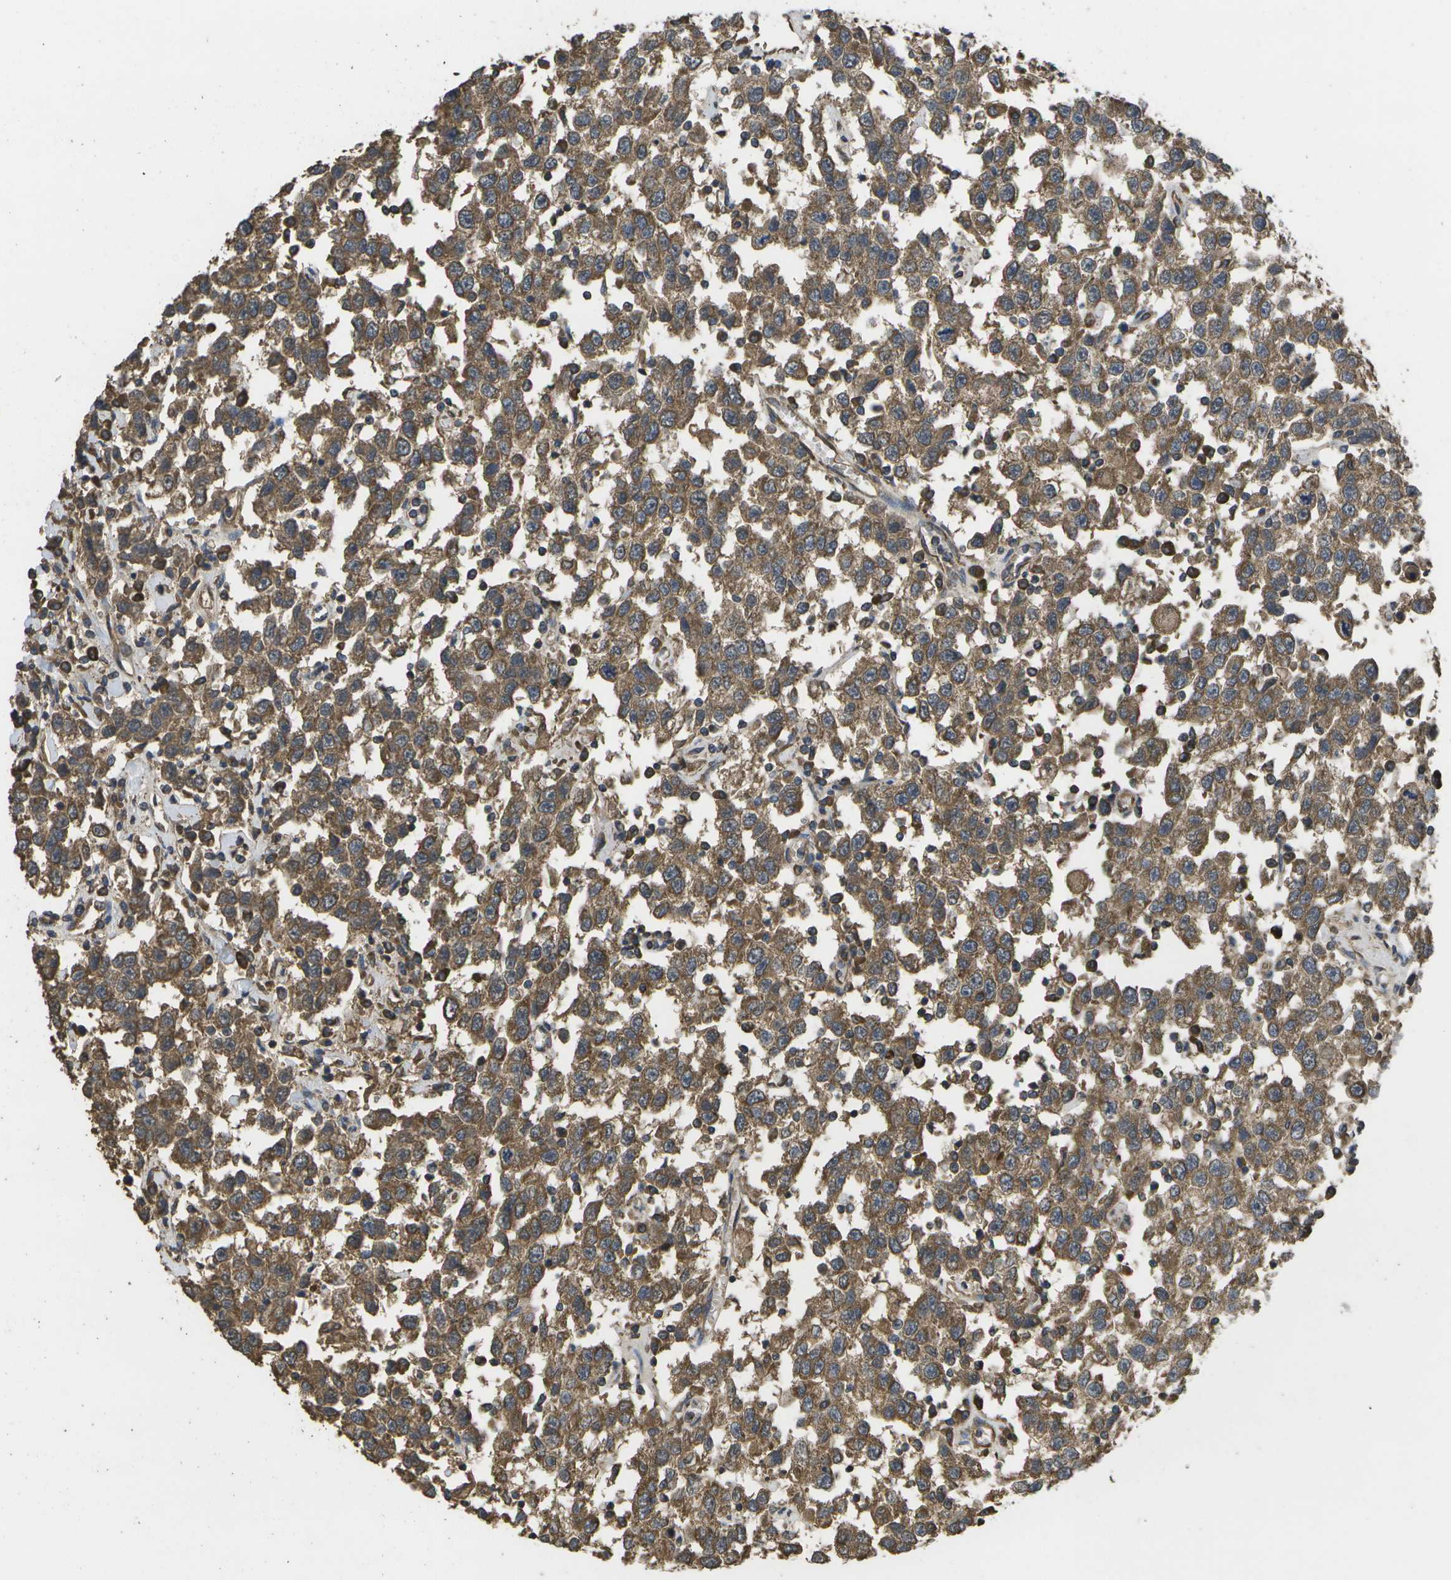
{"staining": {"intensity": "moderate", "quantity": ">75%", "location": "cytoplasmic/membranous"}, "tissue": "testis cancer", "cell_type": "Tumor cells", "image_type": "cancer", "snomed": [{"axis": "morphology", "description": "Seminoma, NOS"}, {"axis": "topography", "description": "Testis"}], "caption": "Protein analysis of testis seminoma tissue shows moderate cytoplasmic/membranous staining in approximately >75% of tumor cells.", "gene": "SACS", "patient": {"sex": "male", "age": 41}}